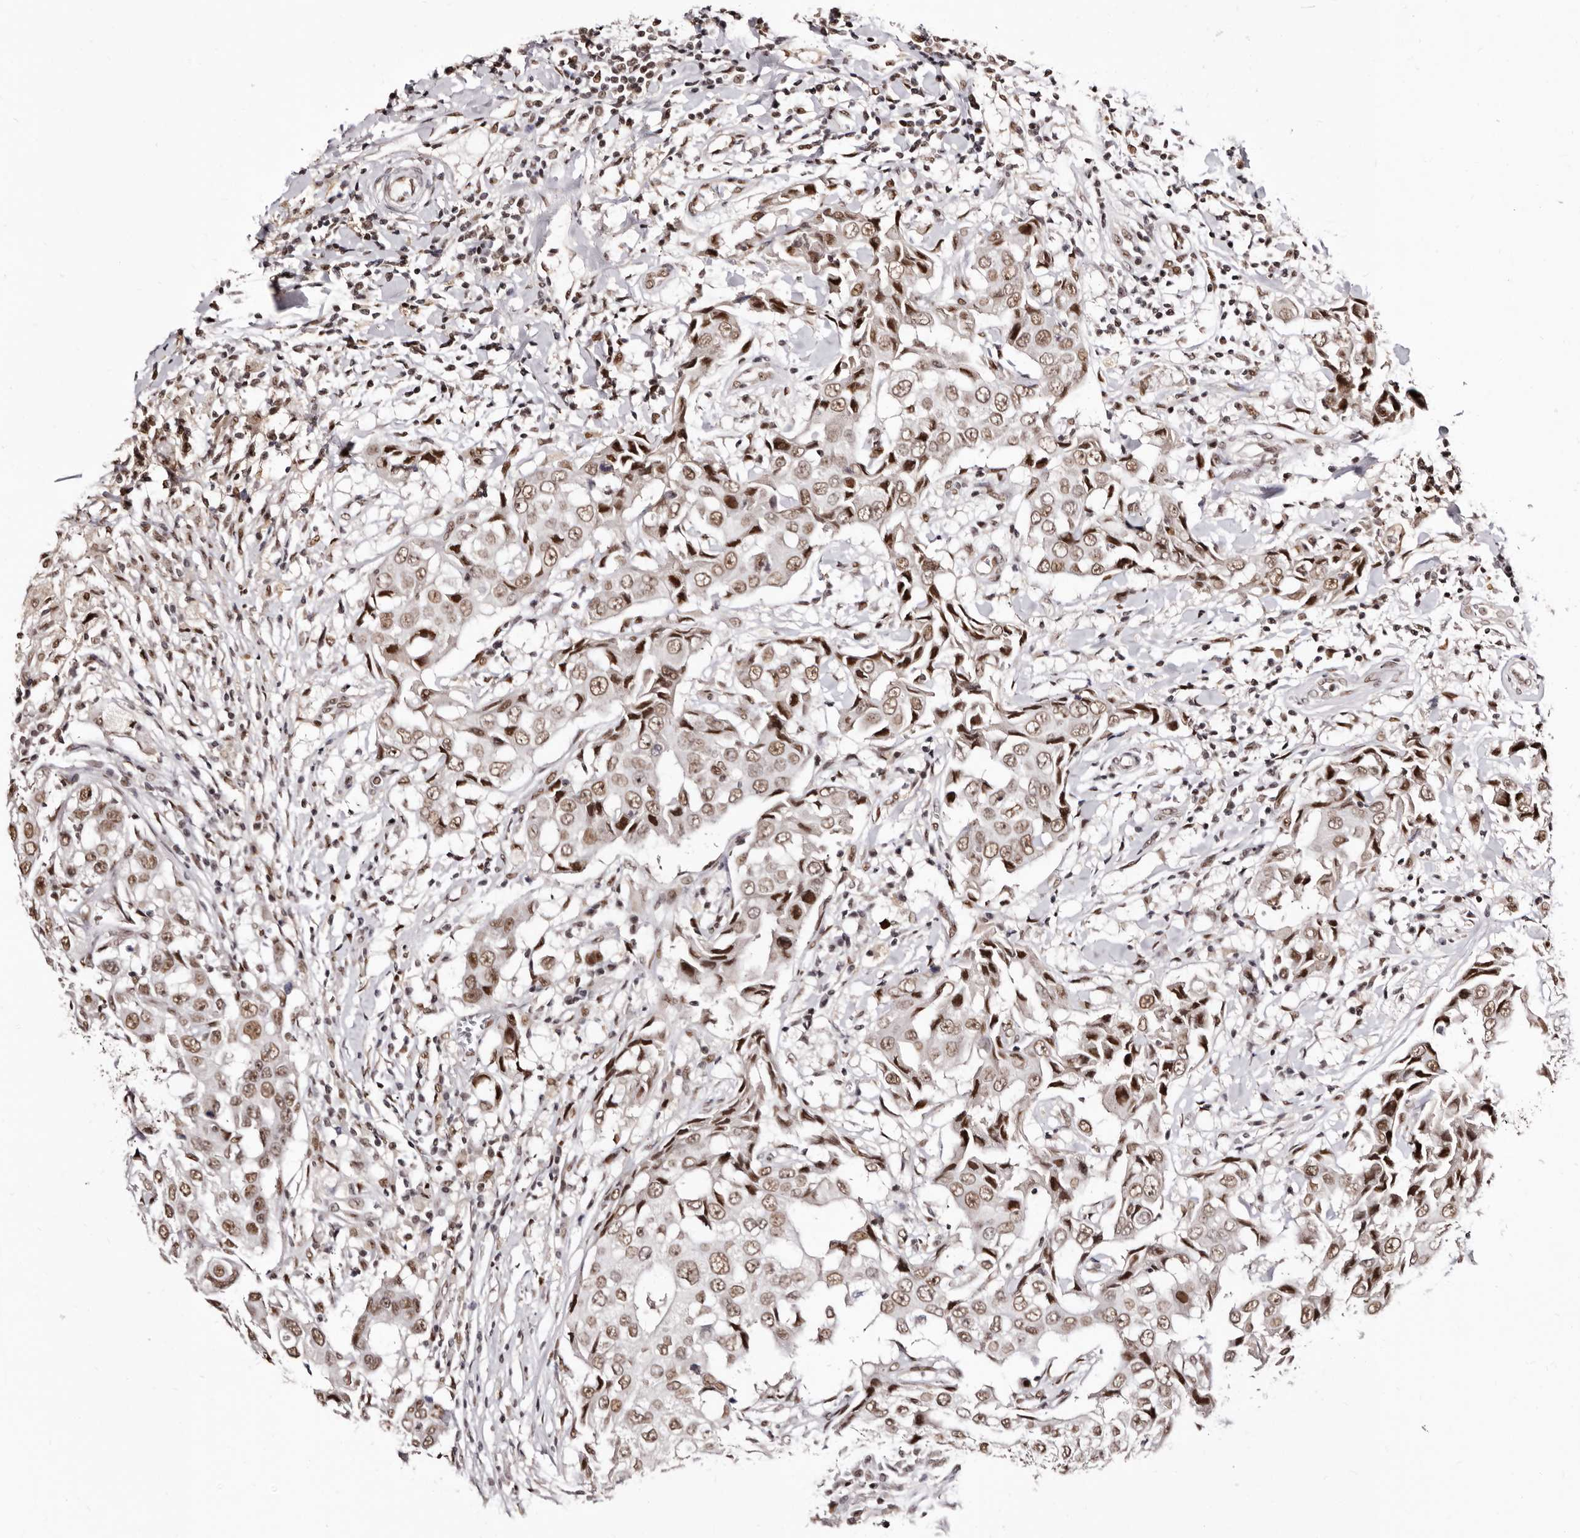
{"staining": {"intensity": "moderate", "quantity": ">75%", "location": "nuclear"}, "tissue": "breast cancer", "cell_type": "Tumor cells", "image_type": "cancer", "snomed": [{"axis": "morphology", "description": "Duct carcinoma"}, {"axis": "topography", "description": "Breast"}], "caption": "An image showing moderate nuclear positivity in approximately >75% of tumor cells in breast infiltrating ductal carcinoma, as visualized by brown immunohistochemical staining.", "gene": "ANAPC11", "patient": {"sex": "female", "age": 27}}